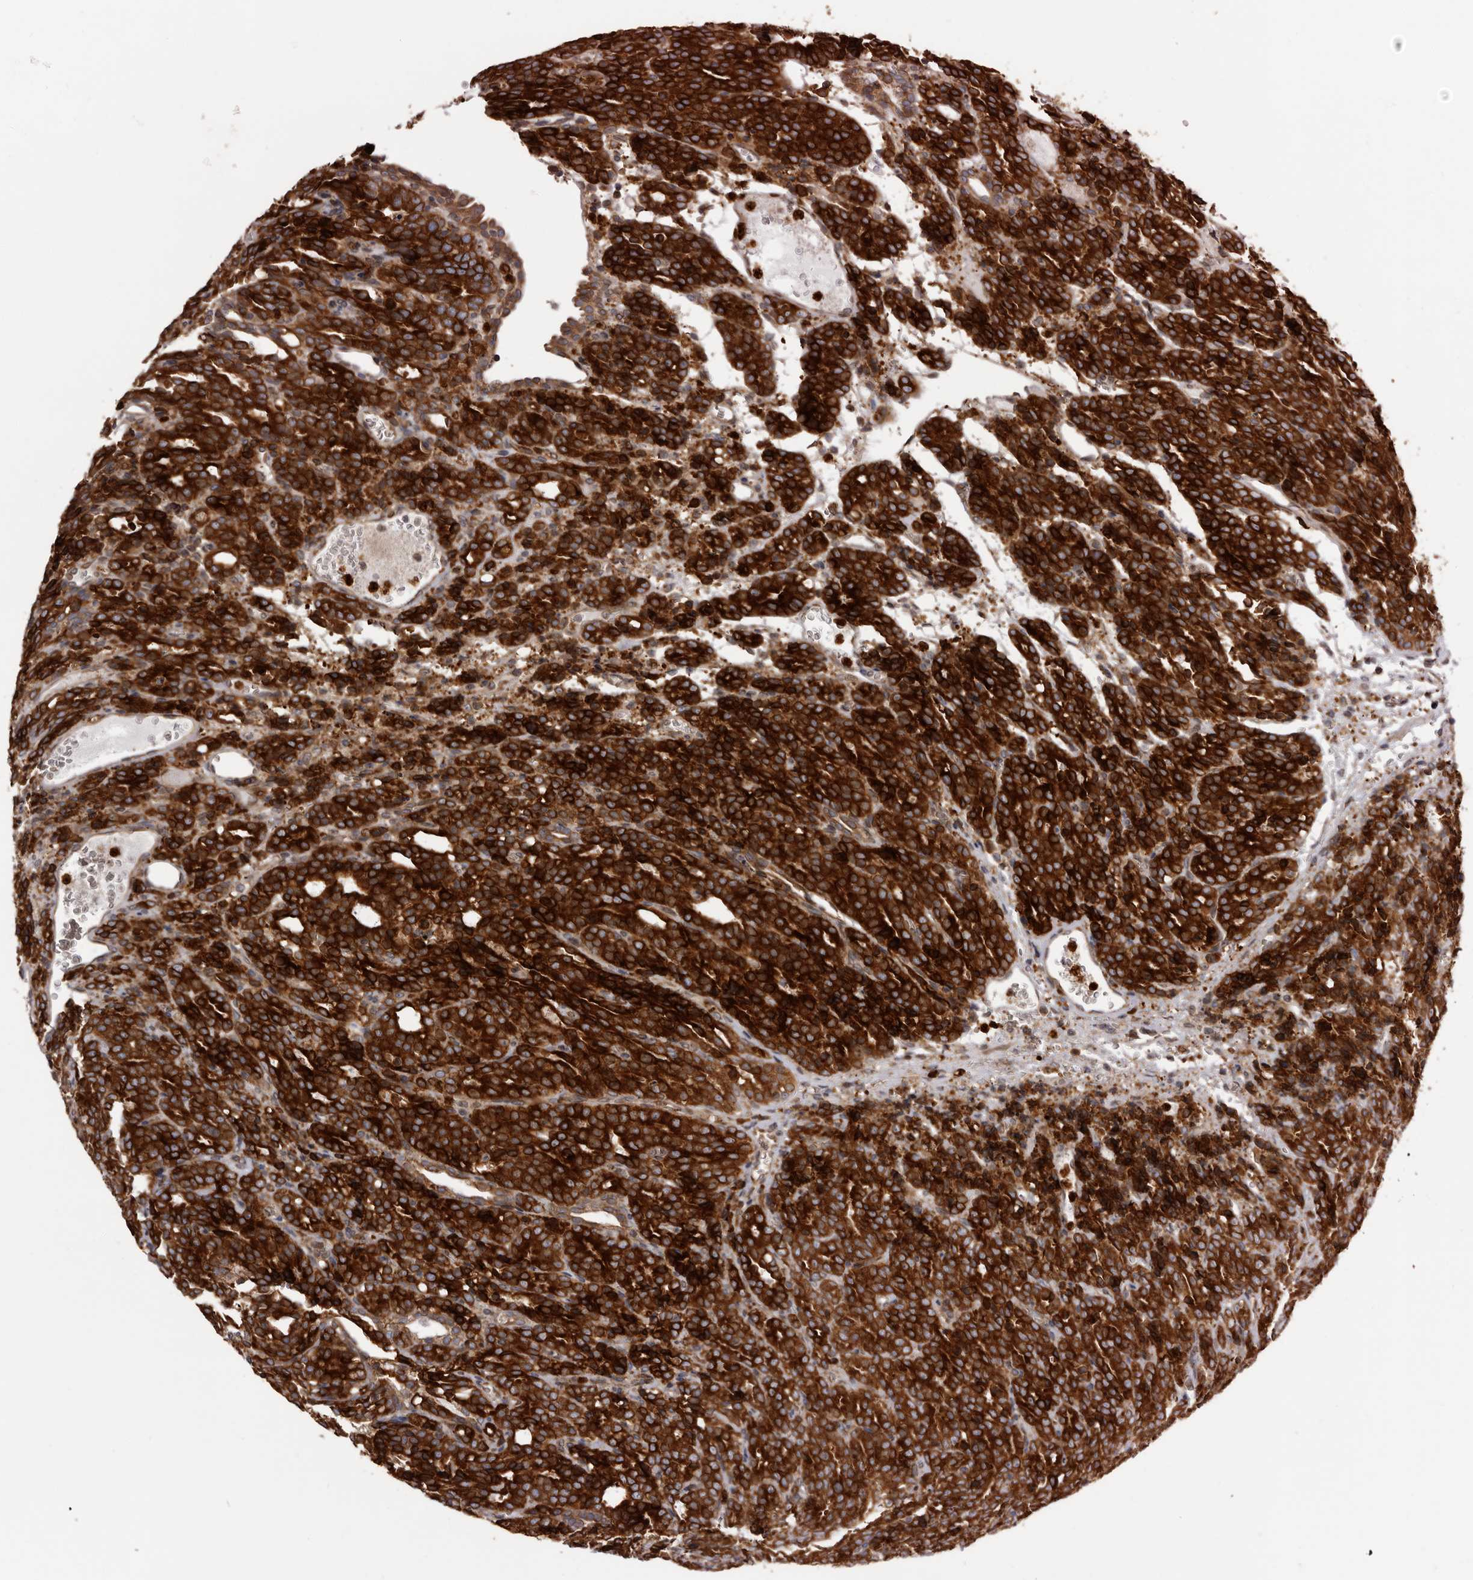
{"staining": {"intensity": "strong", "quantity": ">75%", "location": "cytoplasmic/membranous"}, "tissue": "prostate cancer", "cell_type": "Tumor cells", "image_type": "cancer", "snomed": [{"axis": "morphology", "description": "Adenocarcinoma, High grade"}, {"axis": "topography", "description": "Prostate"}], "caption": "Immunohistochemical staining of human prostate high-grade adenocarcinoma reveals high levels of strong cytoplasmic/membranous expression in about >75% of tumor cells.", "gene": "C4orf3", "patient": {"sex": "male", "age": 62}}